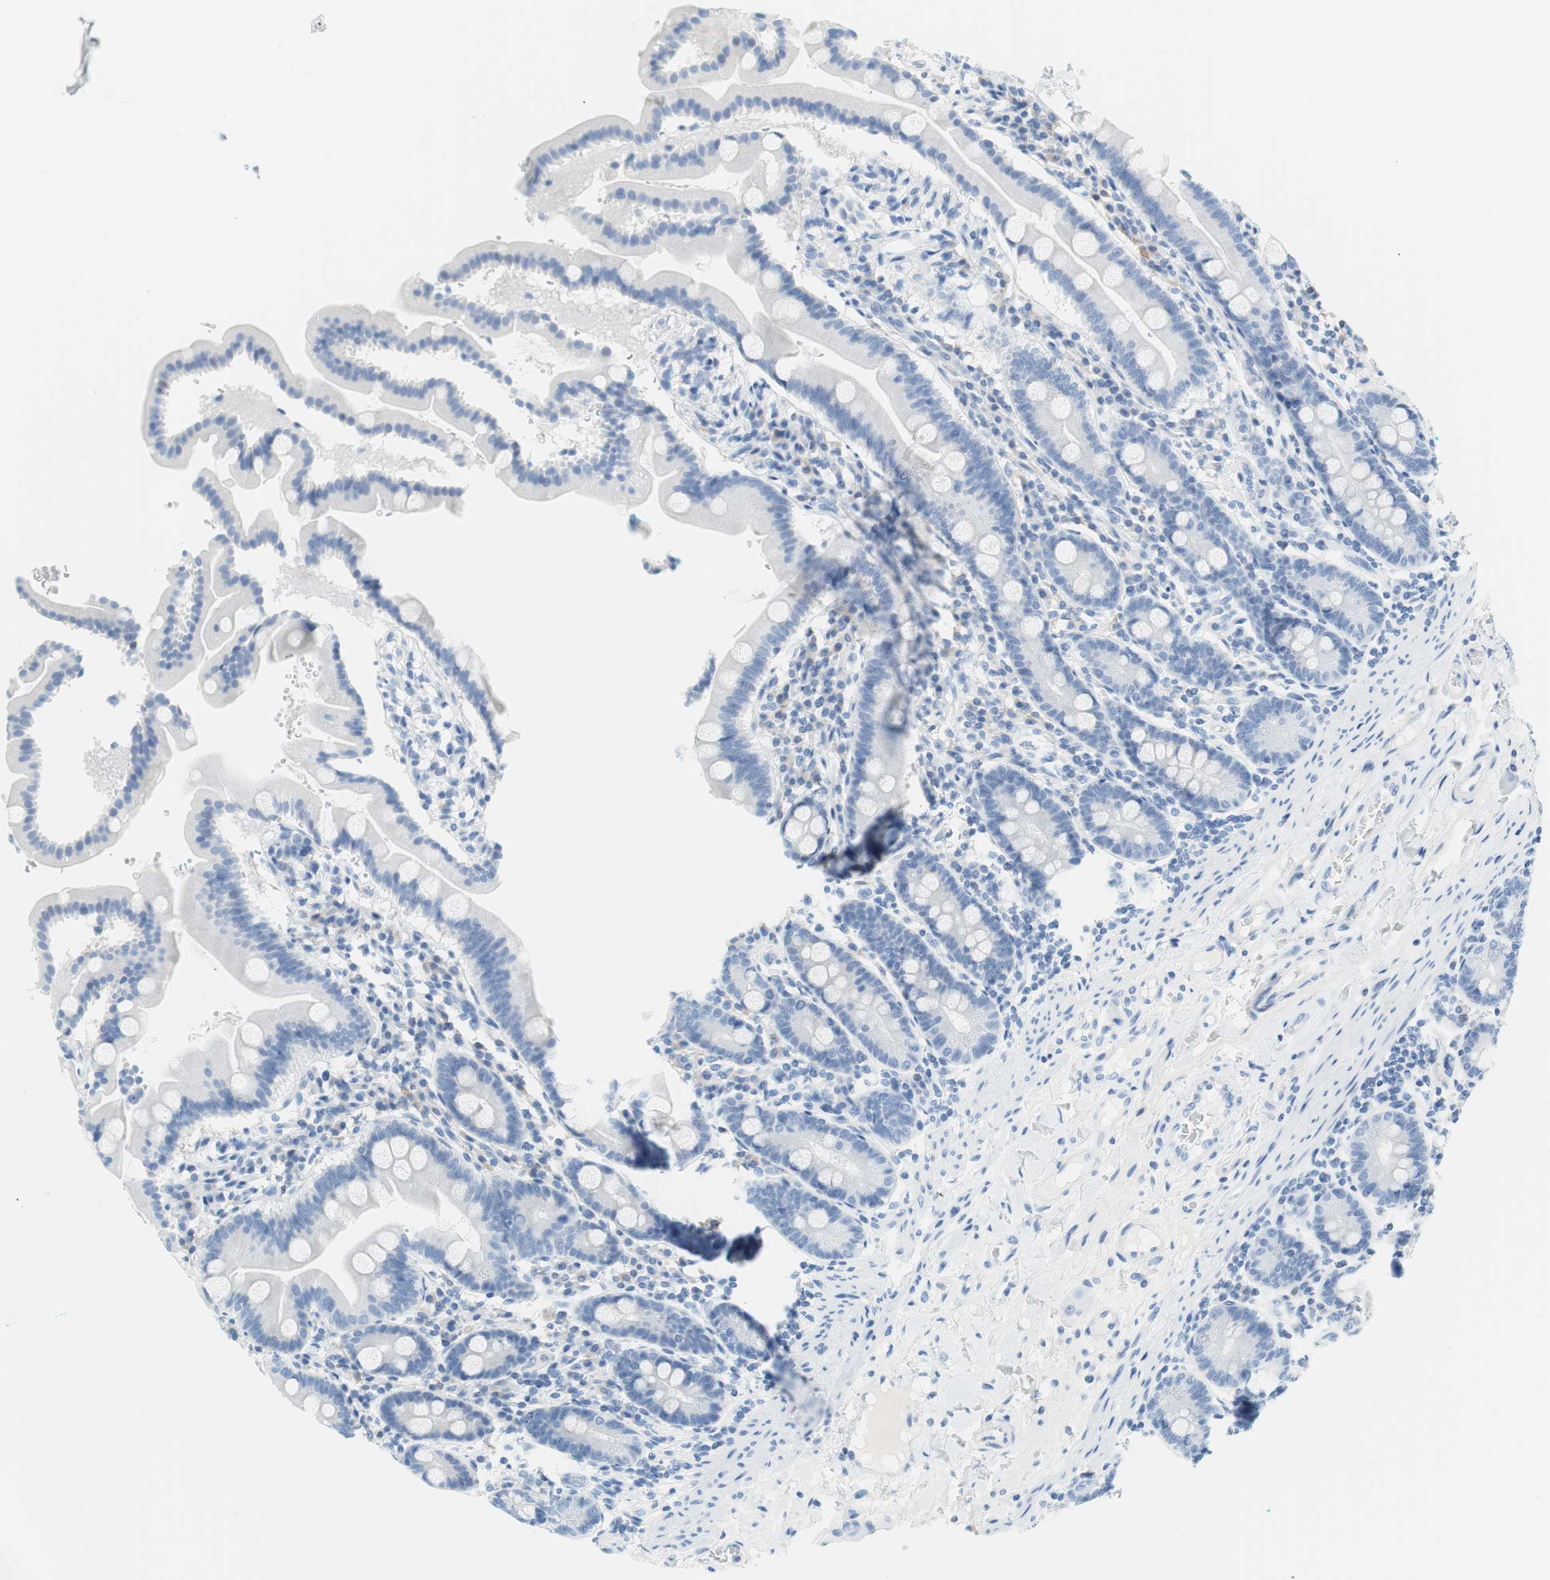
{"staining": {"intensity": "negative", "quantity": "none", "location": "none"}, "tissue": "duodenum", "cell_type": "Glandular cells", "image_type": "normal", "snomed": [{"axis": "morphology", "description": "Normal tissue, NOS"}, {"axis": "topography", "description": "Duodenum"}], "caption": "Duodenum was stained to show a protein in brown. There is no significant expression in glandular cells. (Stains: DAB (3,3'-diaminobenzidine) immunohistochemistry with hematoxylin counter stain, Microscopy: brightfield microscopy at high magnification).", "gene": "MYH1", "patient": {"sex": "male", "age": 50}}